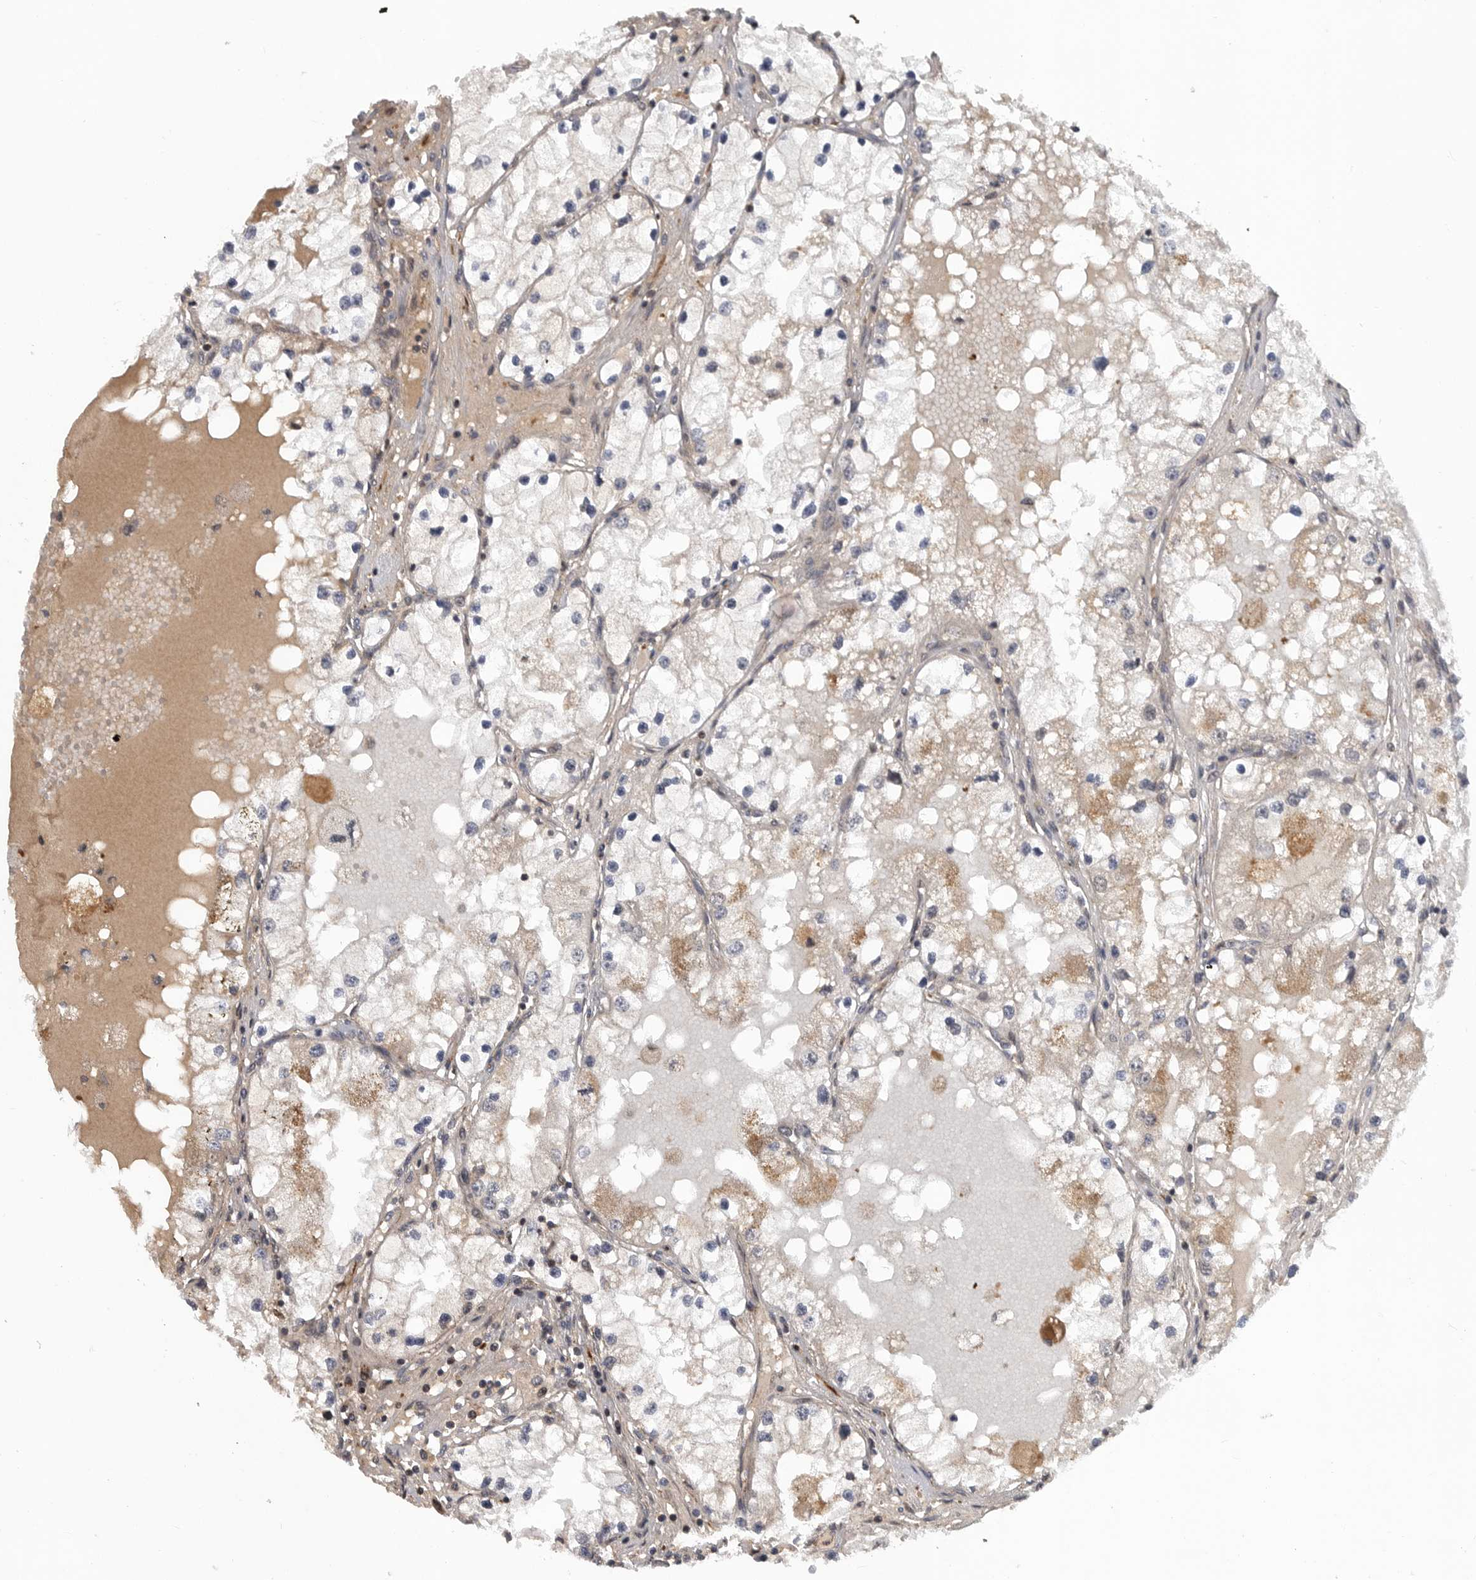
{"staining": {"intensity": "weak", "quantity": "25%-75%", "location": "cytoplasmic/membranous"}, "tissue": "renal cancer", "cell_type": "Tumor cells", "image_type": "cancer", "snomed": [{"axis": "morphology", "description": "Adenocarcinoma, NOS"}, {"axis": "topography", "description": "Kidney"}], "caption": "Adenocarcinoma (renal) stained for a protein demonstrates weak cytoplasmic/membranous positivity in tumor cells. The protein is shown in brown color, while the nuclei are stained blue.", "gene": "TMPRSS11F", "patient": {"sex": "male", "age": 68}}